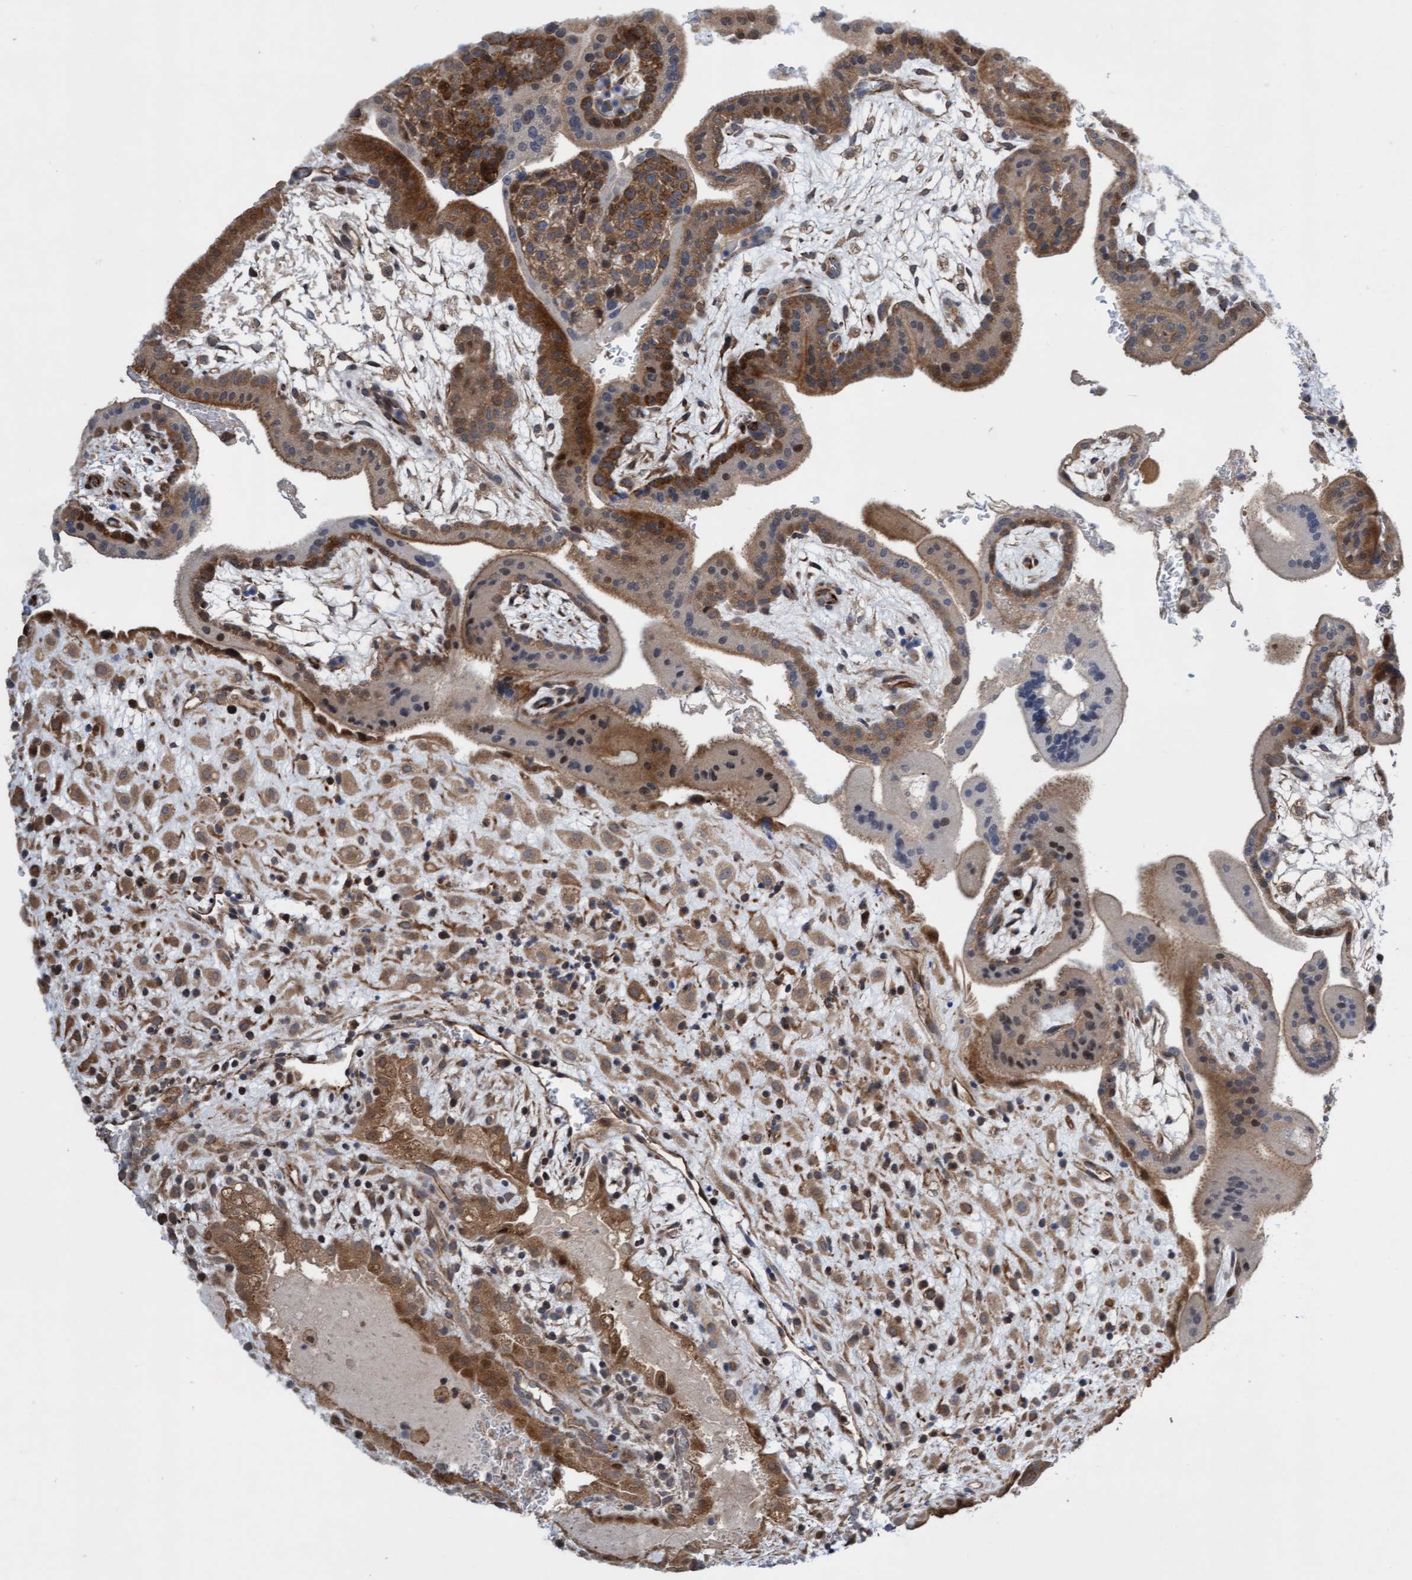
{"staining": {"intensity": "moderate", "quantity": ">75%", "location": "cytoplasmic/membranous"}, "tissue": "placenta", "cell_type": "Decidual cells", "image_type": "normal", "snomed": [{"axis": "morphology", "description": "Normal tissue, NOS"}, {"axis": "topography", "description": "Placenta"}], "caption": "Immunohistochemistry of benign human placenta exhibits medium levels of moderate cytoplasmic/membranous expression in about >75% of decidual cells. (DAB IHC with brightfield microscopy, high magnification).", "gene": "ITFG1", "patient": {"sex": "female", "age": 35}}